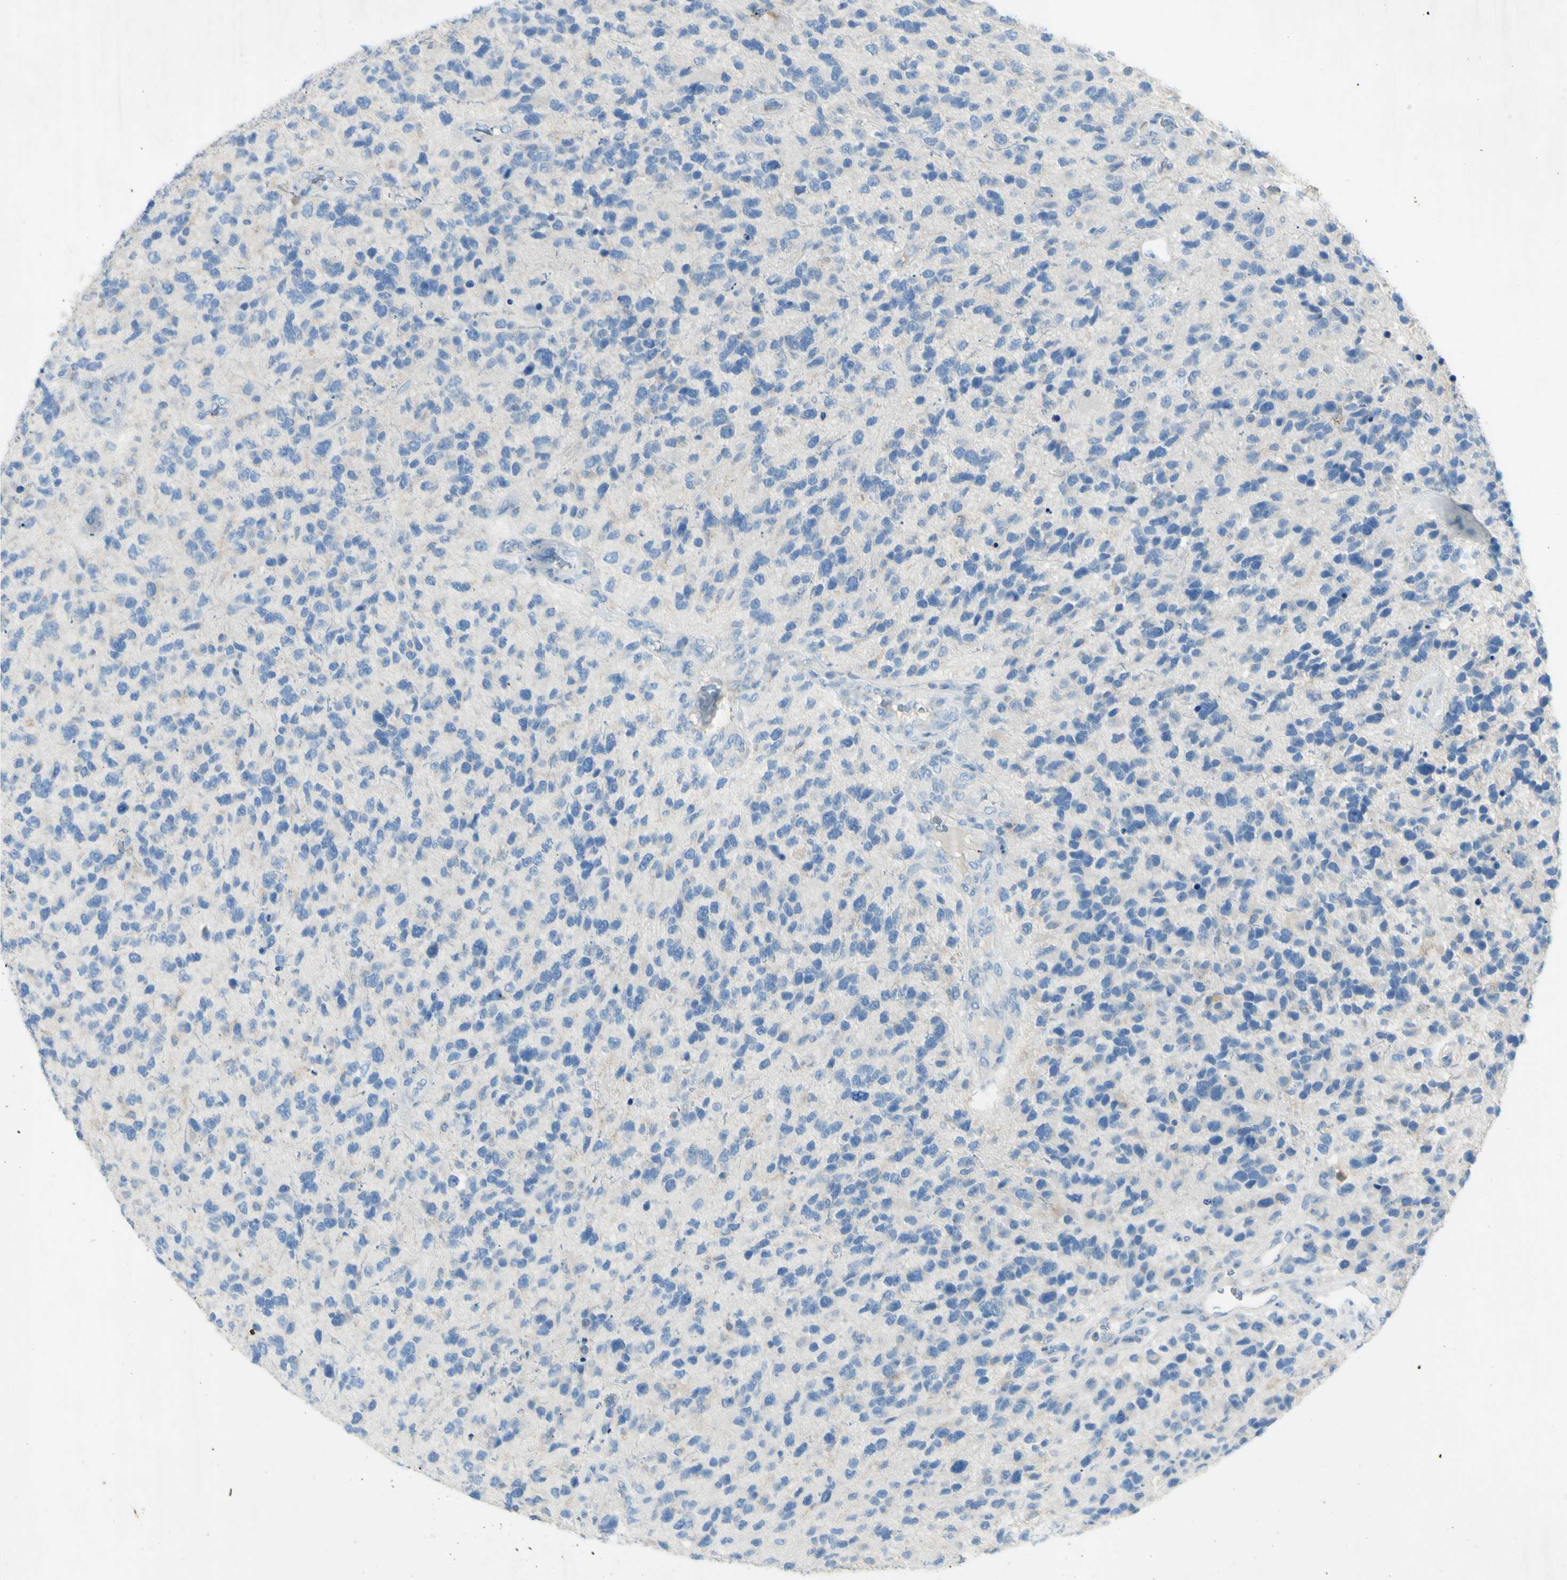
{"staining": {"intensity": "negative", "quantity": "none", "location": "none"}, "tissue": "glioma", "cell_type": "Tumor cells", "image_type": "cancer", "snomed": [{"axis": "morphology", "description": "Glioma, malignant, High grade"}, {"axis": "topography", "description": "Brain"}], "caption": "The photomicrograph exhibits no staining of tumor cells in malignant glioma (high-grade).", "gene": "GDF15", "patient": {"sex": "female", "age": 58}}